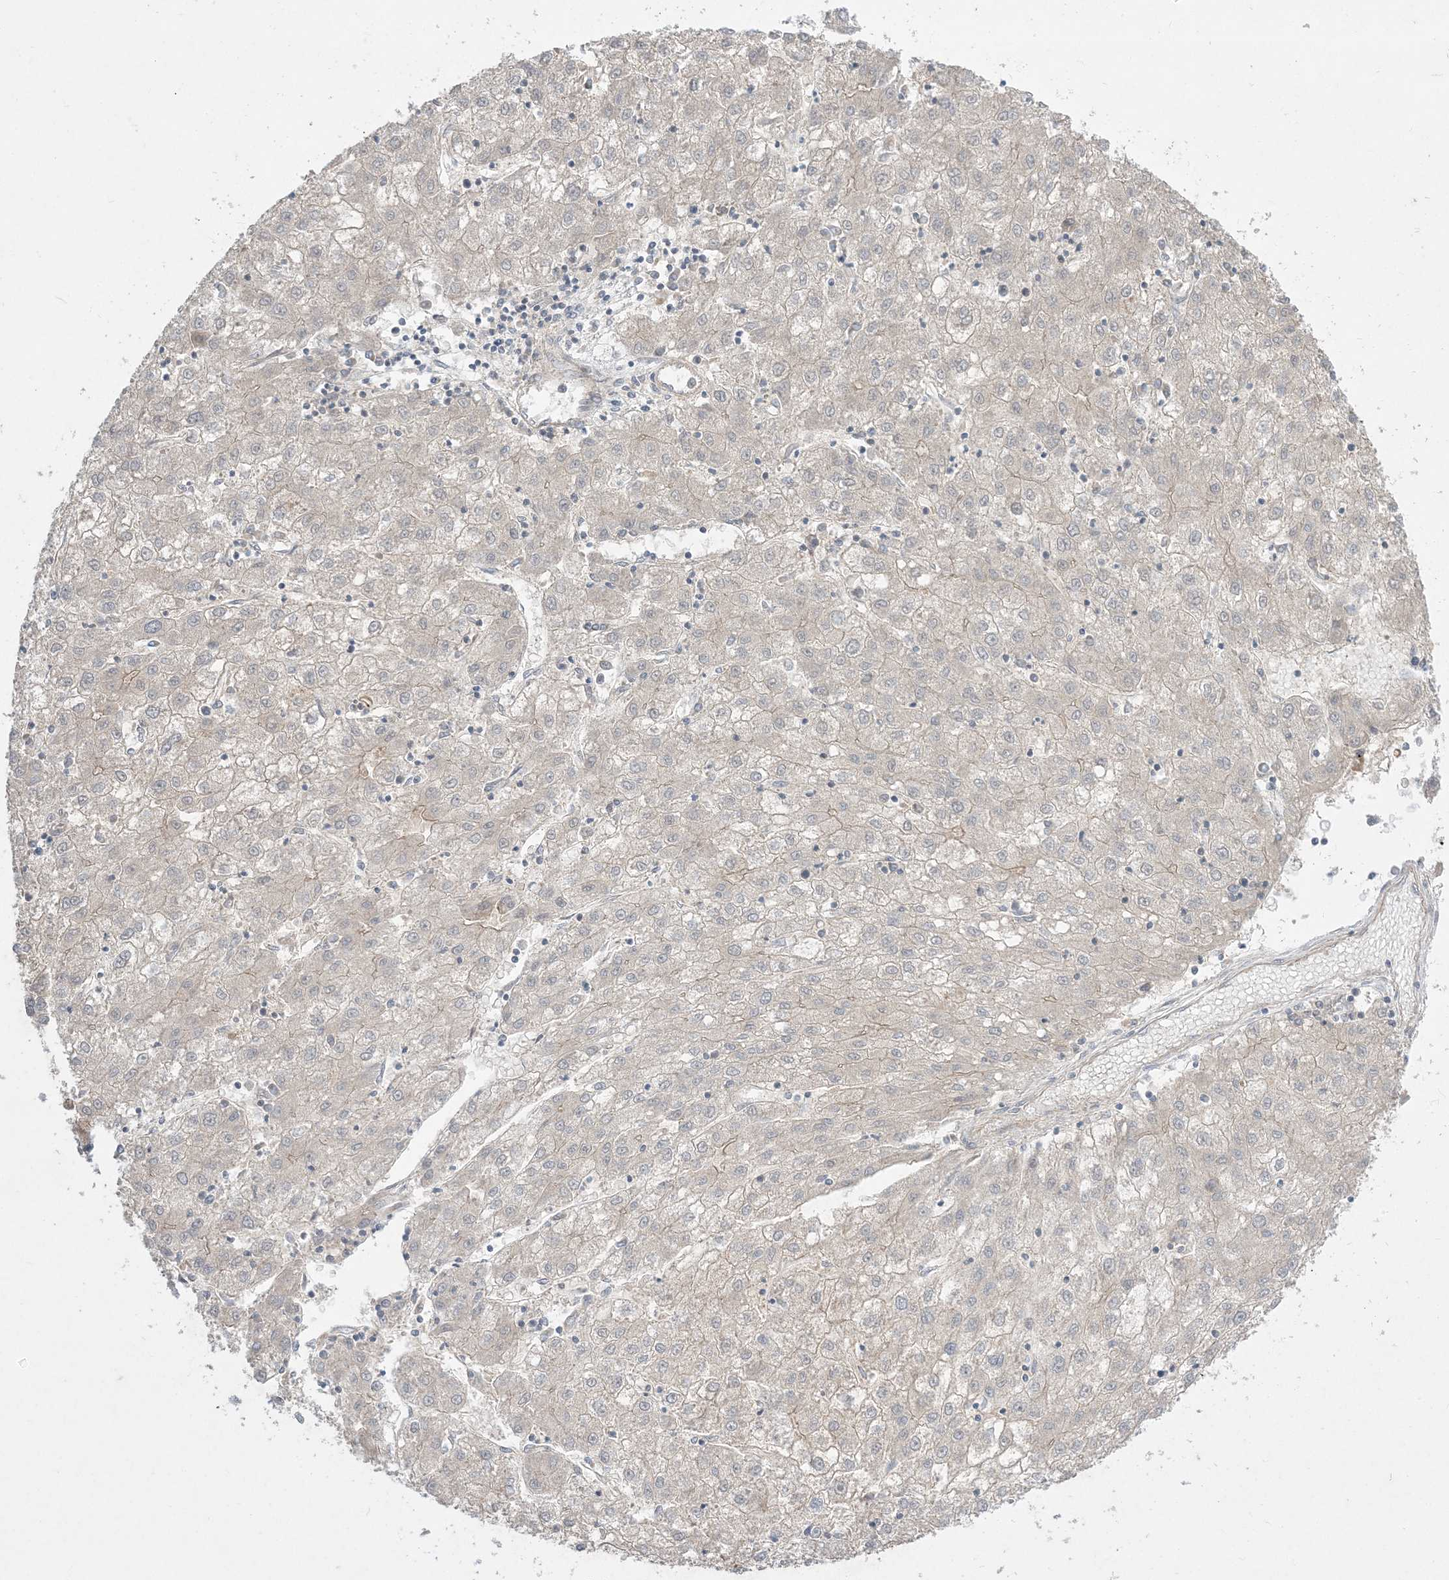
{"staining": {"intensity": "negative", "quantity": "none", "location": "none"}, "tissue": "liver cancer", "cell_type": "Tumor cells", "image_type": "cancer", "snomed": [{"axis": "morphology", "description": "Carcinoma, Hepatocellular, NOS"}, {"axis": "topography", "description": "Liver"}], "caption": "Tumor cells show no significant protein positivity in liver cancer.", "gene": "ARHGEF9", "patient": {"sex": "male", "age": 72}}